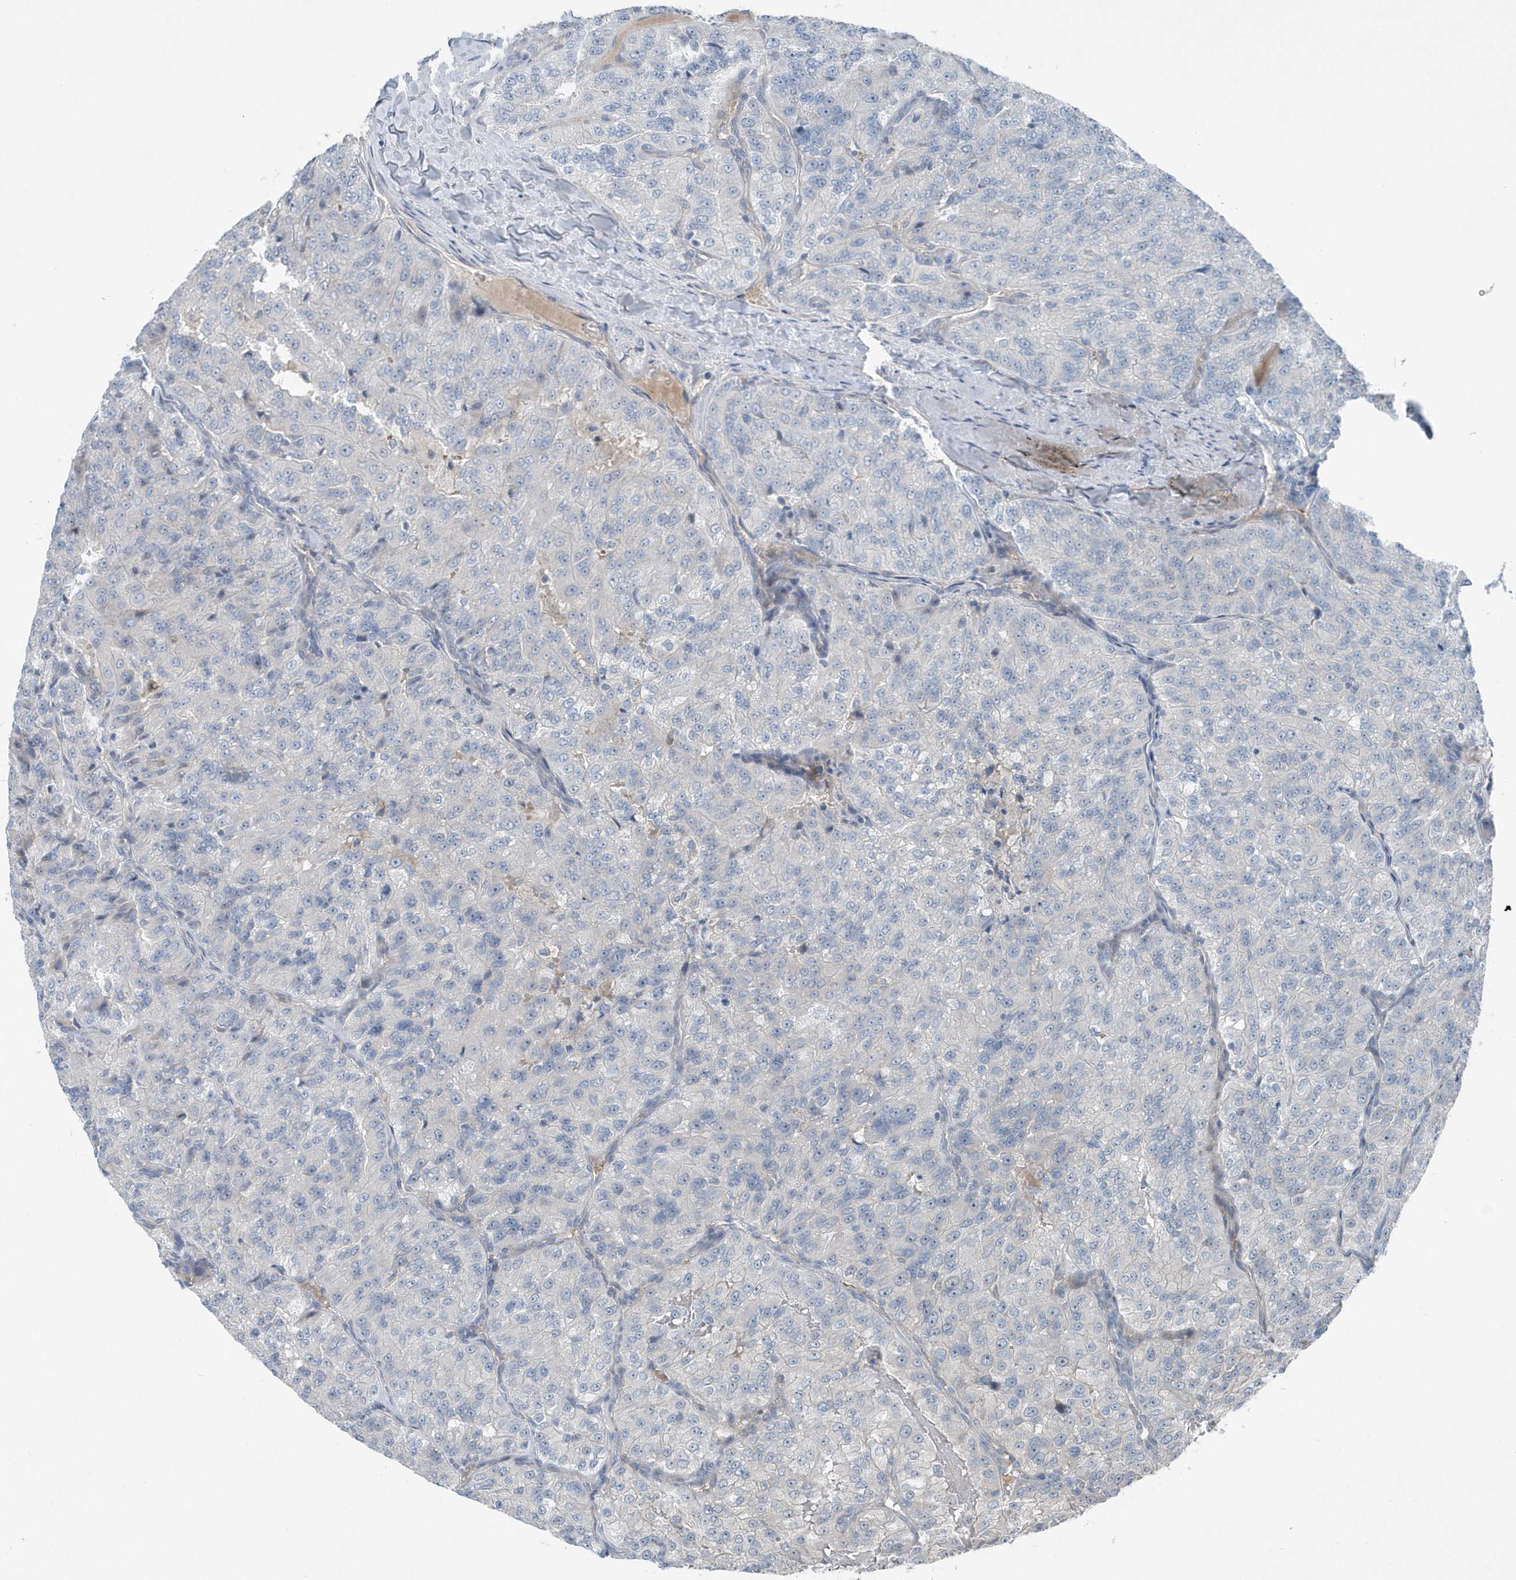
{"staining": {"intensity": "negative", "quantity": "none", "location": "none"}, "tissue": "renal cancer", "cell_type": "Tumor cells", "image_type": "cancer", "snomed": [{"axis": "morphology", "description": "Adenocarcinoma, NOS"}, {"axis": "topography", "description": "Kidney"}], "caption": "A high-resolution micrograph shows immunohistochemistry (IHC) staining of renal cancer, which exhibits no significant expression in tumor cells. The staining was performed using DAB (3,3'-diaminobenzidine) to visualize the protein expression in brown, while the nuclei were stained in blue with hematoxylin (Magnification: 20x).", "gene": "MCC", "patient": {"sex": "female", "age": 63}}